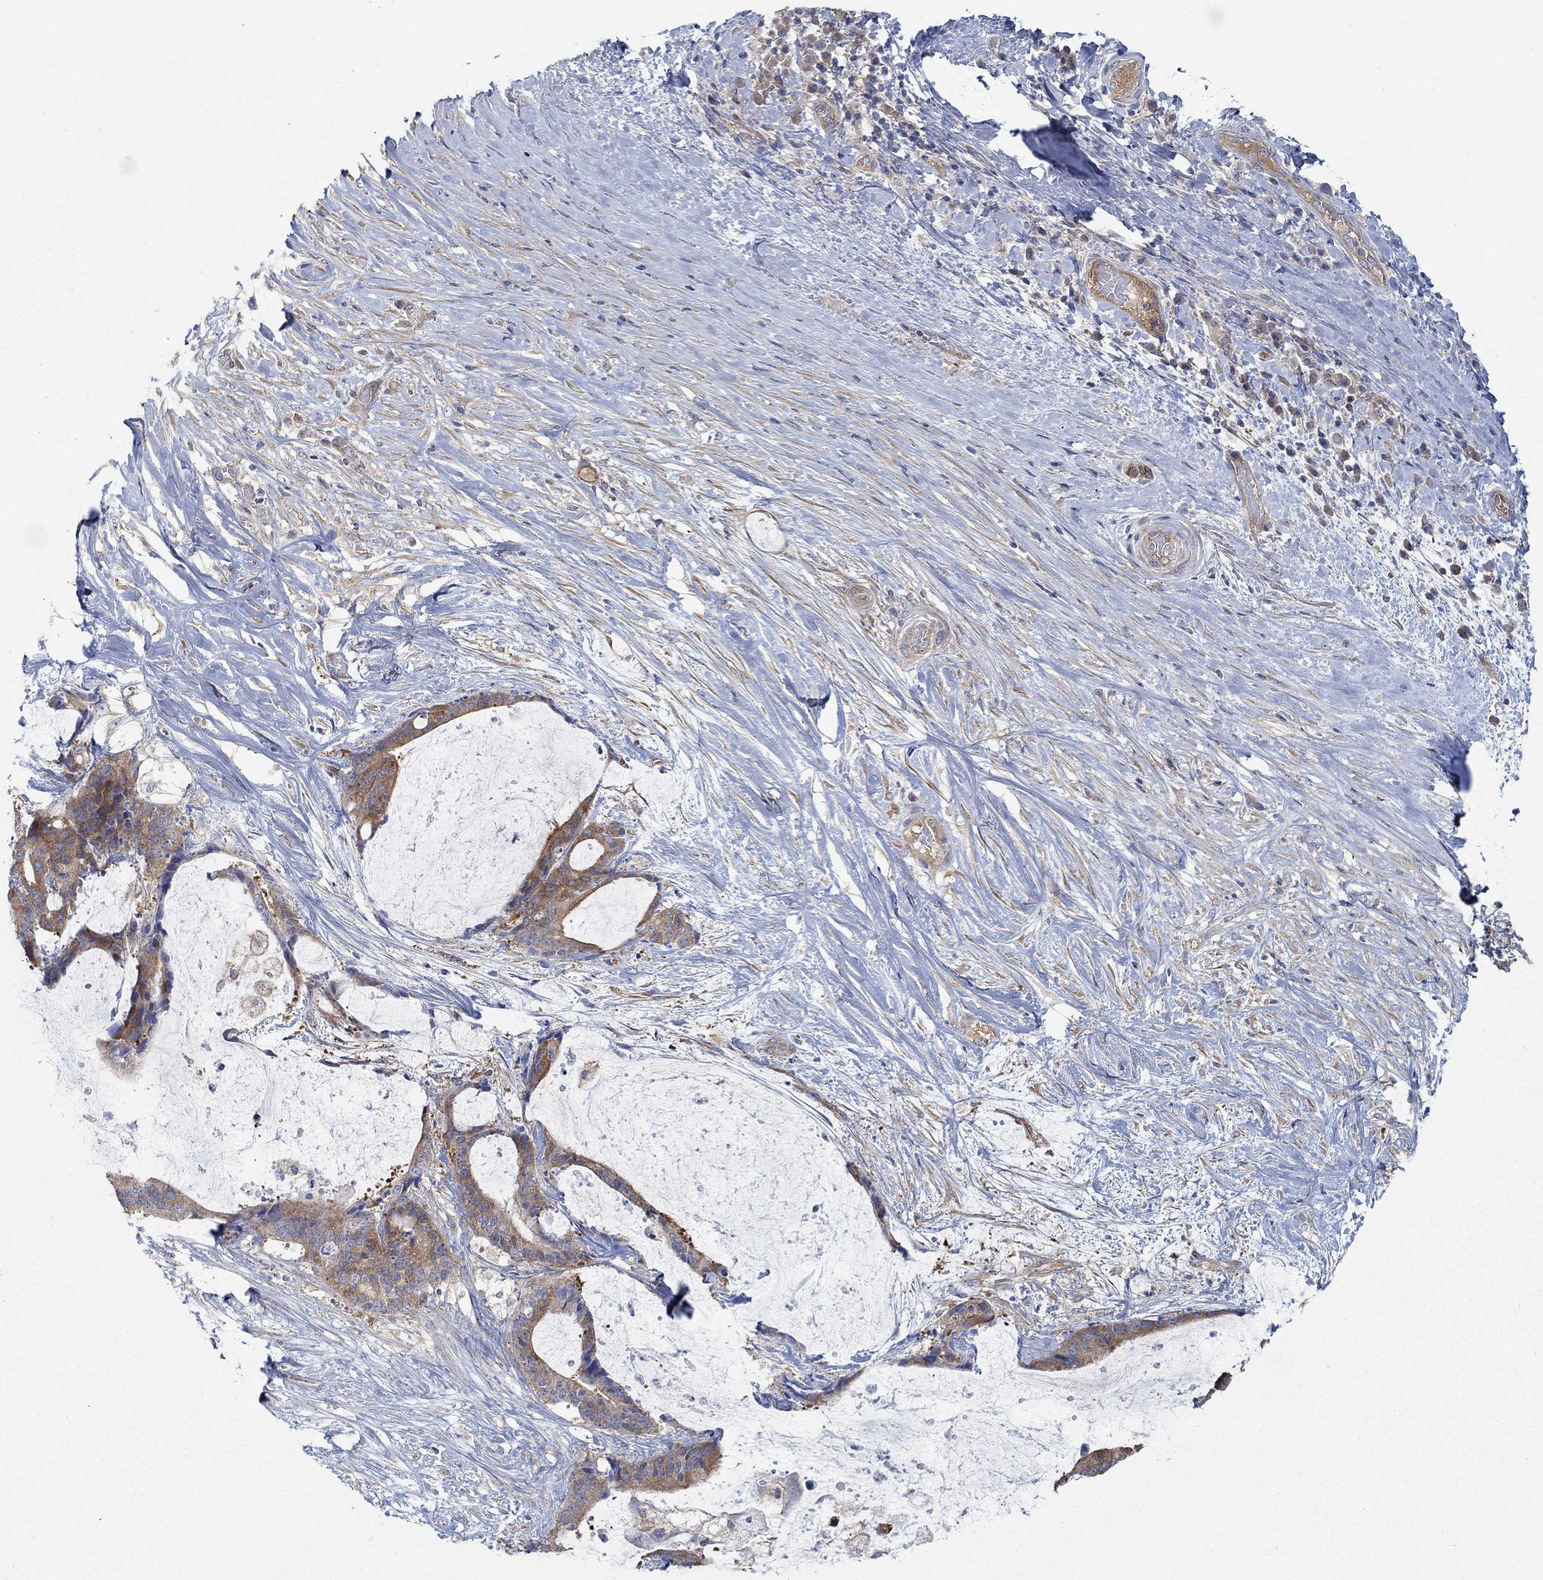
{"staining": {"intensity": "moderate", "quantity": ">75%", "location": "cytoplasmic/membranous"}, "tissue": "liver cancer", "cell_type": "Tumor cells", "image_type": "cancer", "snomed": [{"axis": "morphology", "description": "Cholangiocarcinoma"}, {"axis": "topography", "description": "Liver"}], "caption": "Protein staining of liver cancer tissue shows moderate cytoplasmic/membranous staining in approximately >75% of tumor cells.", "gene": "SPAG9", "patient": {"sex": "female", "age": 73}}